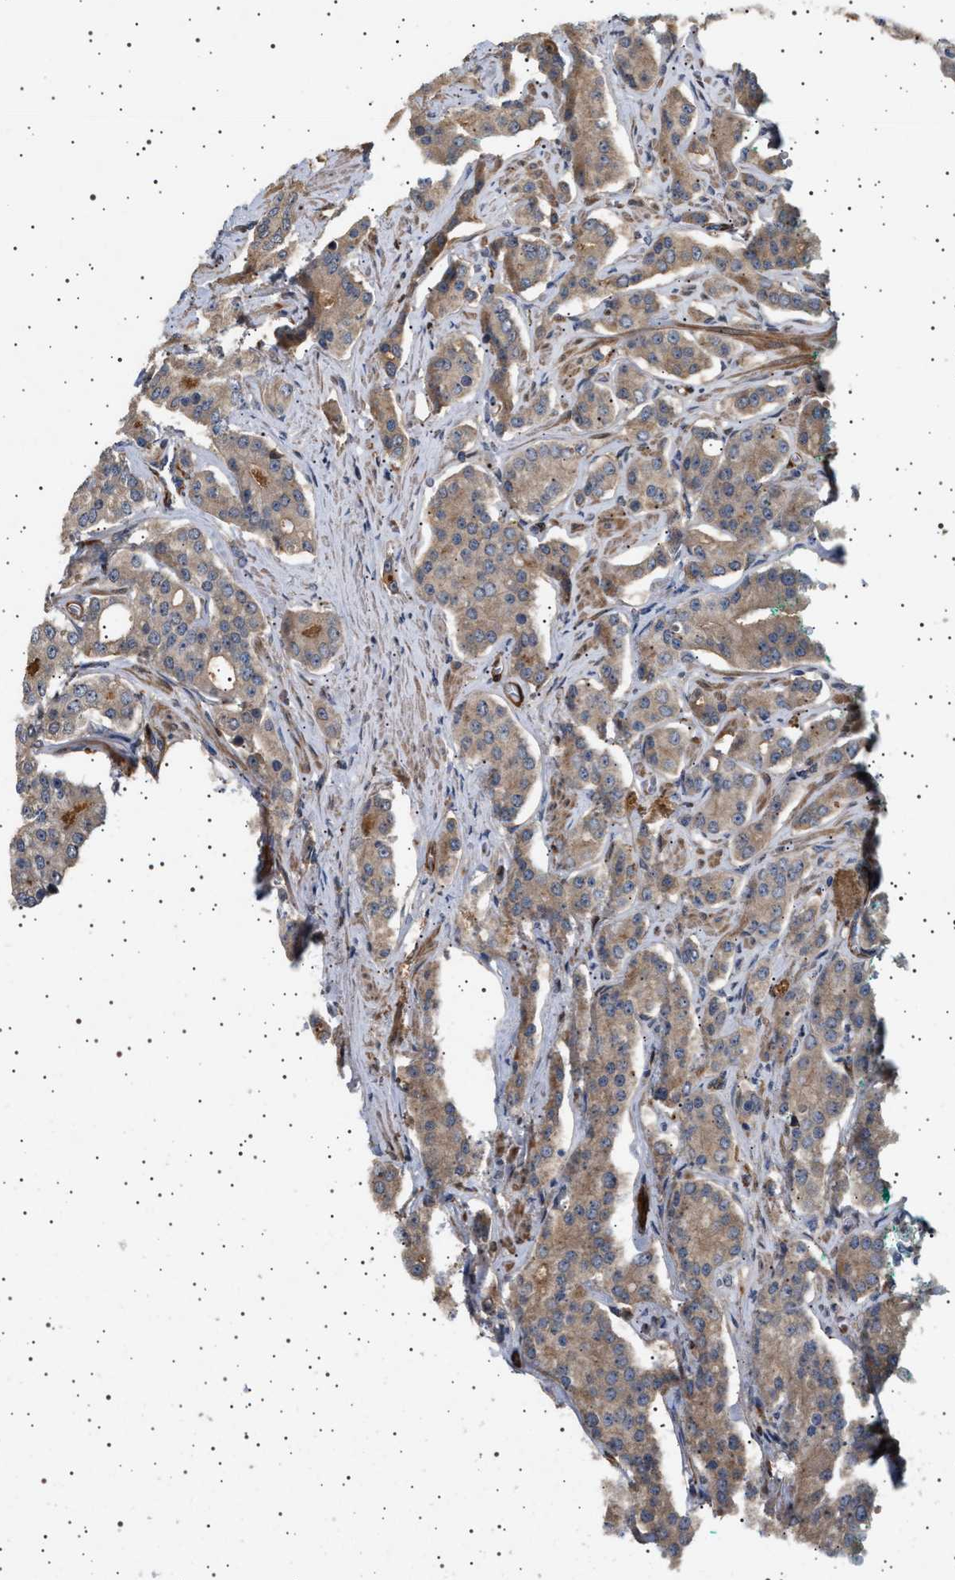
{"staining": {"intensity": "moderate", "quantity": ">75%", "location": "cytoplasmic/membranous"}, "tissue": "prostate cancer", "cell_type": "Tumor cells", "image_type": "cancer", "snomed": [{"axis": "morphology", "description": "Adenocarcinoma, Low grade"}, {"axis": "topography", "description": "Prostate"}], "caption": "Prostate cancer stained with a protein marker reveals moderate staining in tumor cells.", "gene": "GUCY1B1", "patient": {"sex": "male", "age": 69}}